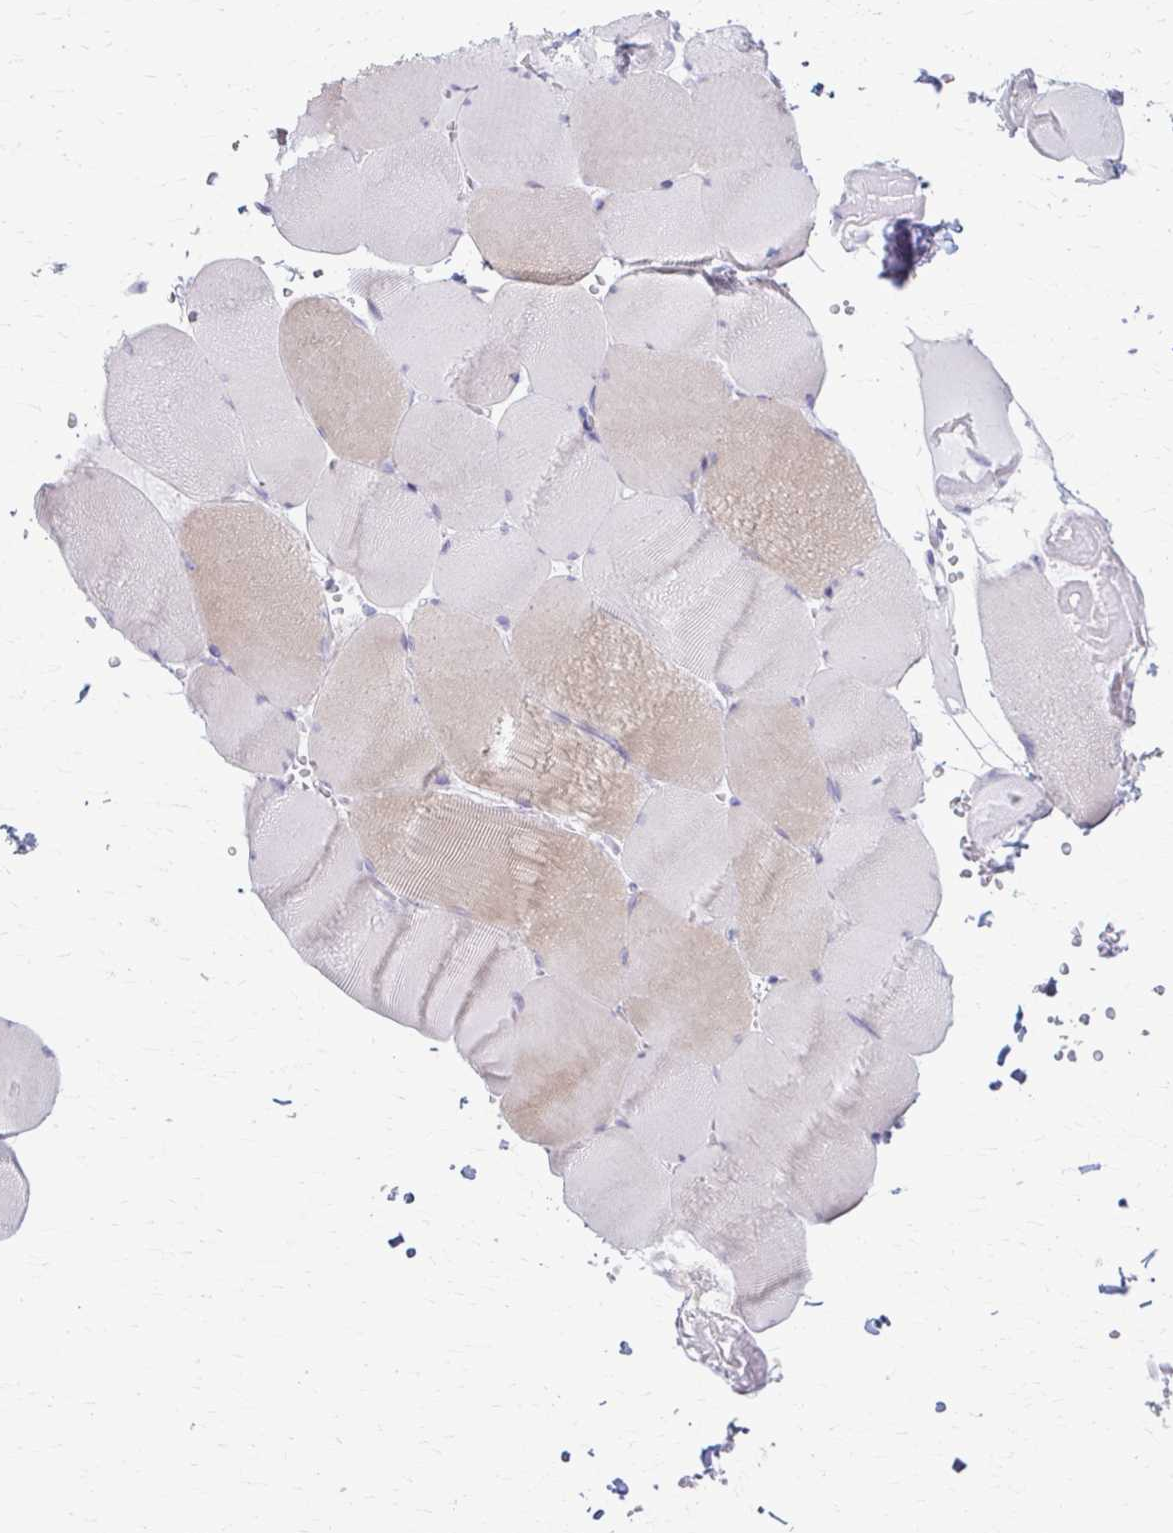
{"staining": {"intensity": "weak", "quantity": "25%-75%", "location": "cytoplasmic/membranous"}, "tissue": "skeletal muscle", "cell_type": "Myocytes", "image_type": "normal", "snomed": [{"axis": "morphology", "description": "Normal tissue, NOS"}, {"axis": "topography", "description": "Skeletal muscle"}, {"axis": "topography", "description": "Head-Neck"}], "caption": "Immunohistochemistry (IHC) (DAB) staining of benign skeletal muscle exhibits weak cytoplasmic/membranous protein positivity in approximately 25%-75% of myocytes. The staining was performed using DAB, with brown indicating positive protein expression. Nuclei are stained blue with hematoxylin.", "gene": "LDLRAP1", "patient": {"sex": "male", "age": 66}}